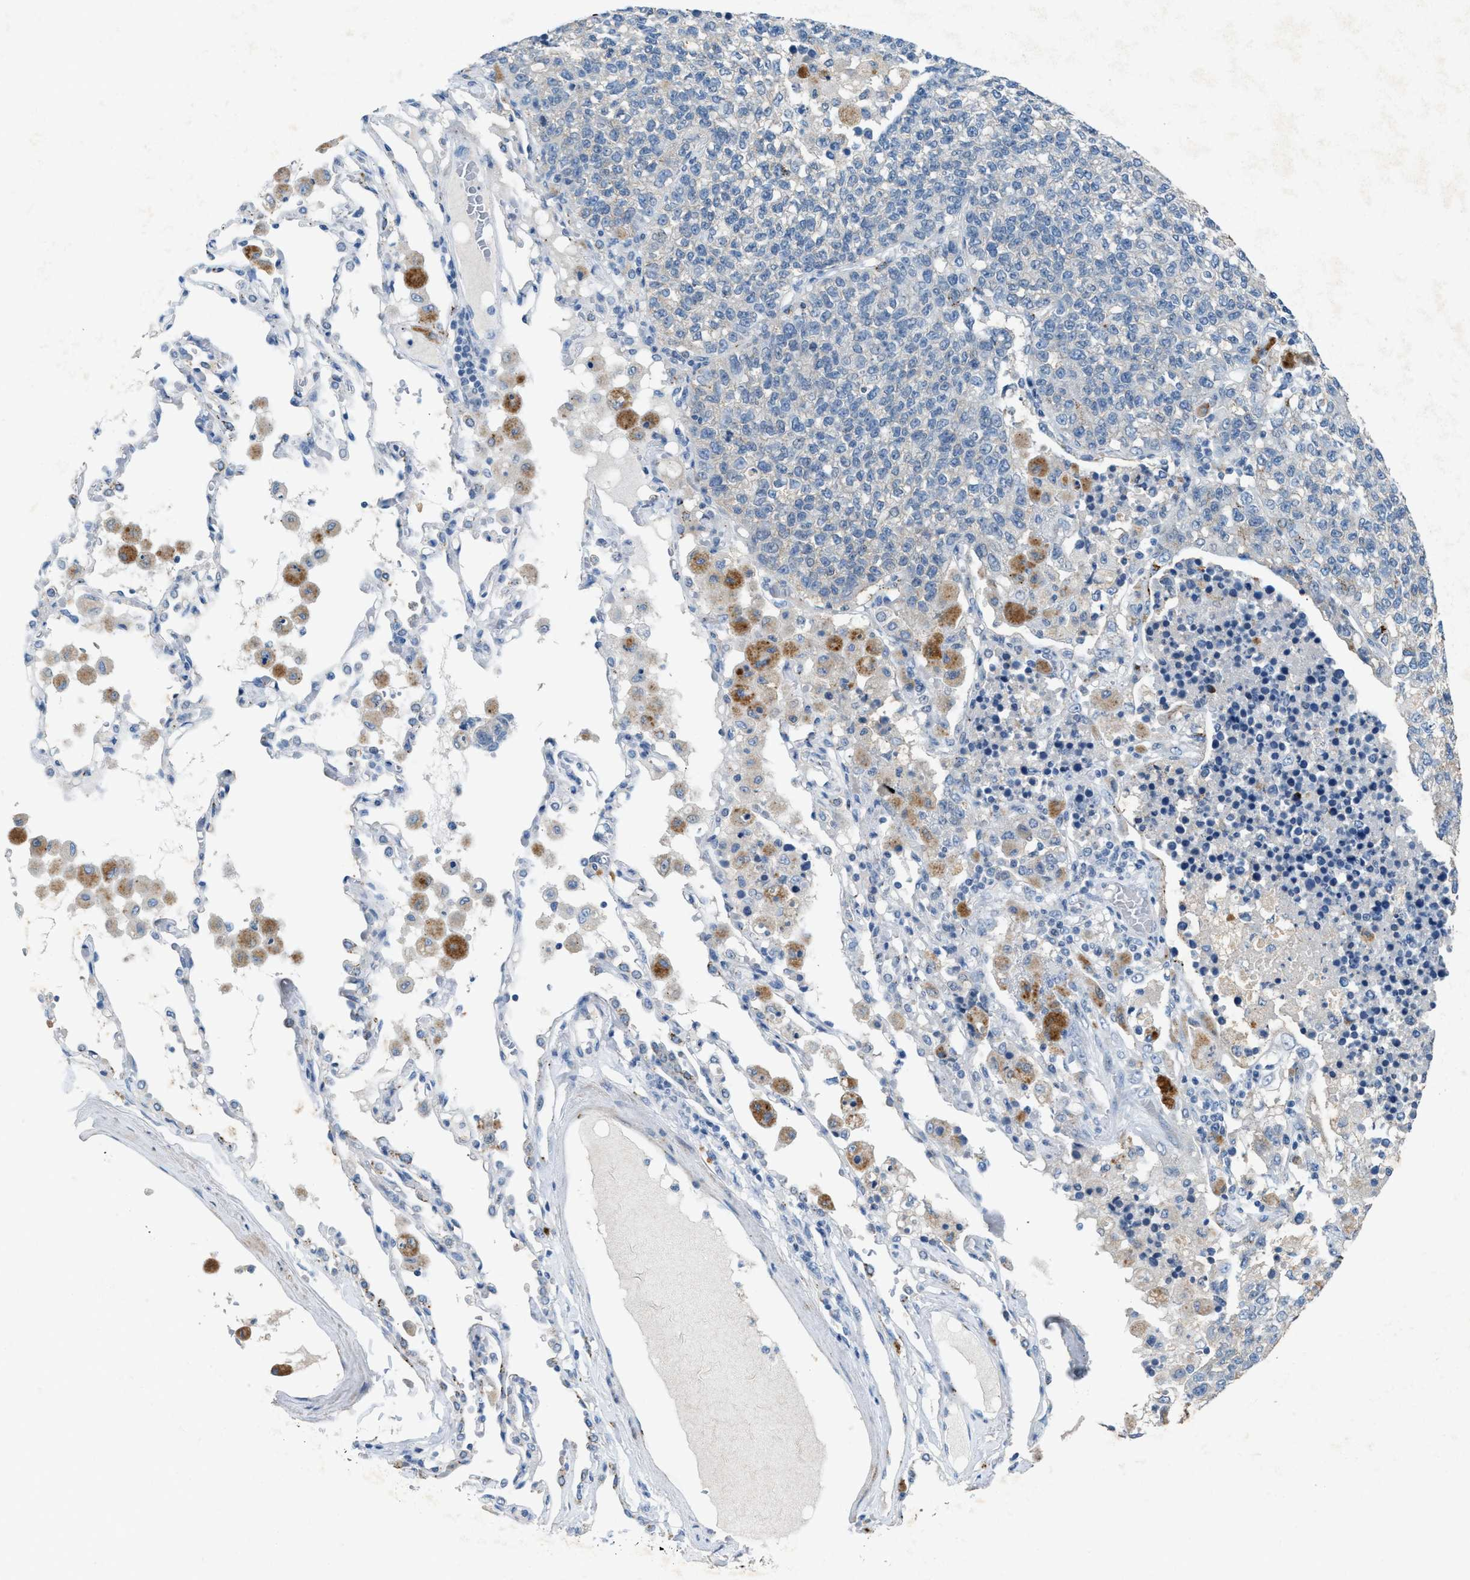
{"staining": {"intensity": "negative", "quantity": "none", "location": "none"}, "tissue": "lung cancer", "cell_type": "Tumor cells", "image_type": "cancer", "snomed": [{"axis": "morphology", "description": "Adenocarcinoma, NOS"}, {"axis": "topography", "description": "Lung"}], "caption": "Immunohistochemistry (IHC) histopathology image of lung cancer stained for a protein (brown), which reveals no positivity in tumor cells.", "gene": "SLC5A5", "patient": {"sex": "male", "age": 49}}